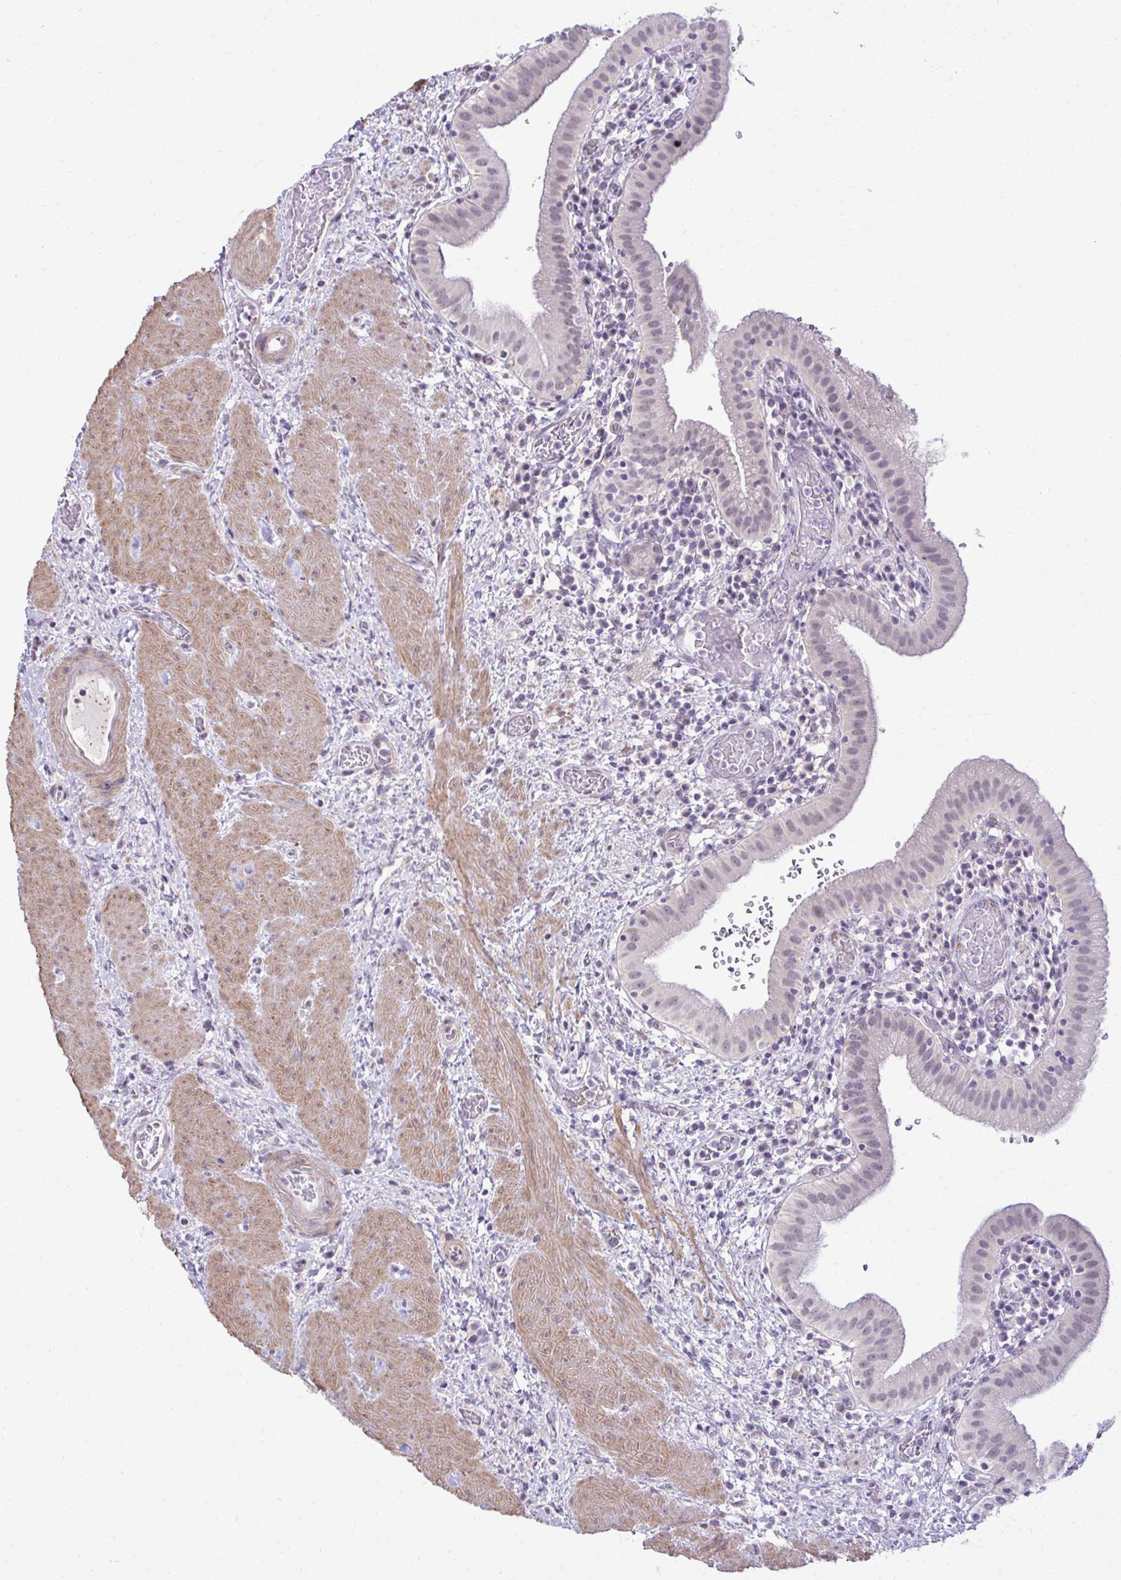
{"staining": {"intensity": "negative", "quantity": "none", "location": "none"}, "tissue": "gallbladder", "cell_type": "Glandular cells", "image_type": "normal", "snomed": [{"axis": "morphology", "description": "Normal tissue, NOS"}, {"axis": "topography", "description": "Gallbladder"}], "caption": "DAB (3,3'-diaminobenzidine) immunohistochemical staining of benign human gallbladder shows no significant staining in glandular cells. (DAB IHC, high magnification).", "gene": "SLC30A3", "patient": {"sex": "male", "age": 26}}